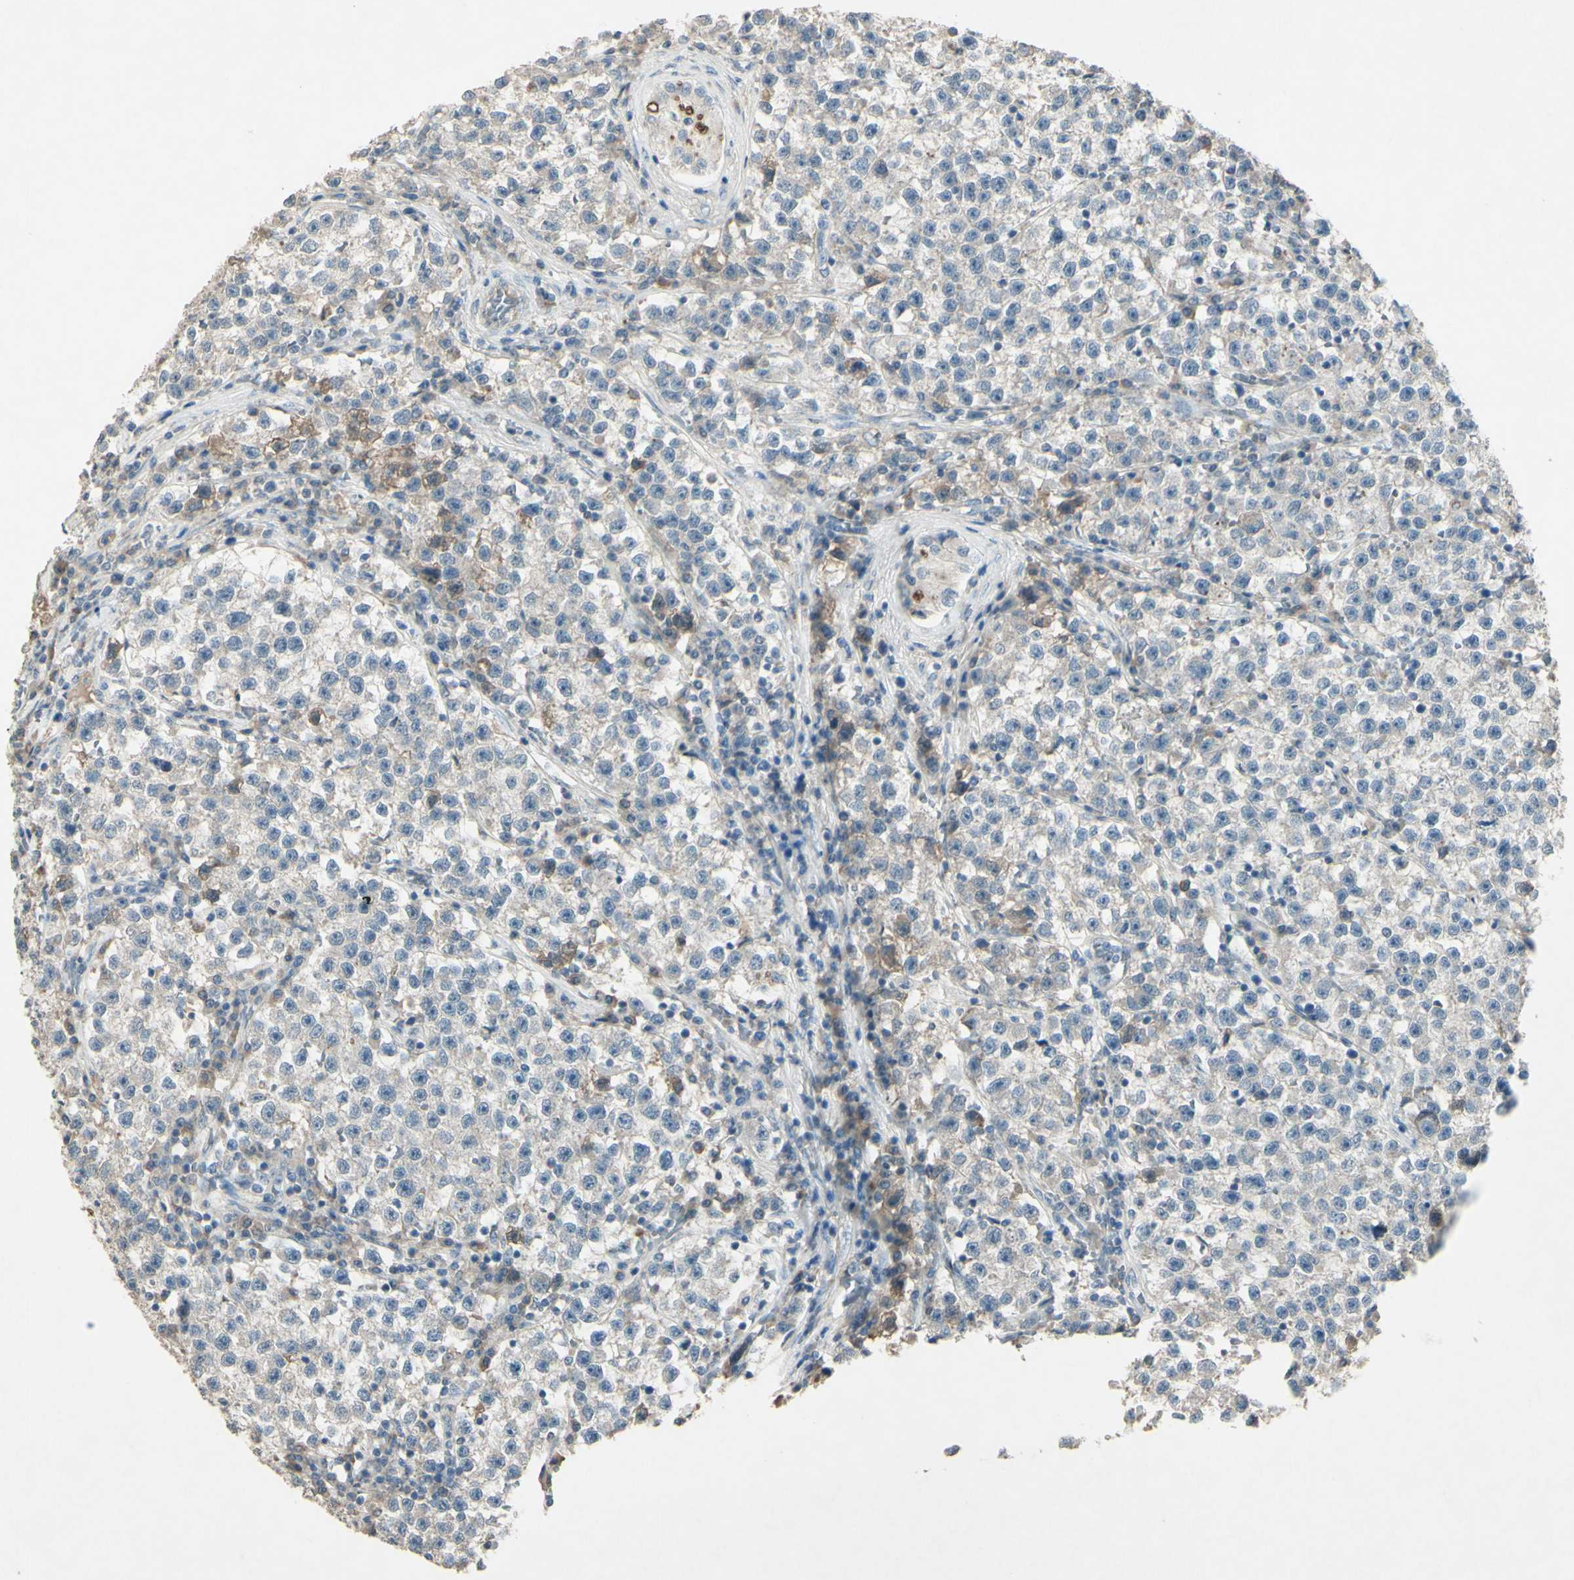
{"staining": {"intensity": "weak", "quantity": "<25%", "location": "cytoplasmic/membranous"}, "tissue": "testis cancer", "cell_type": "Tumor cells", "image_type": "cancer", "snomed": [{"axis": "morphology", "description": "Seminoma, NOS"}, {"axis": "topography", "description": "Testis"}], "caption": "Immunohistochemistry of testis cancer reveals no expression in tumor cells.", "gene": "TIMM21", "patient": {"sex": "male", "age": 22}}